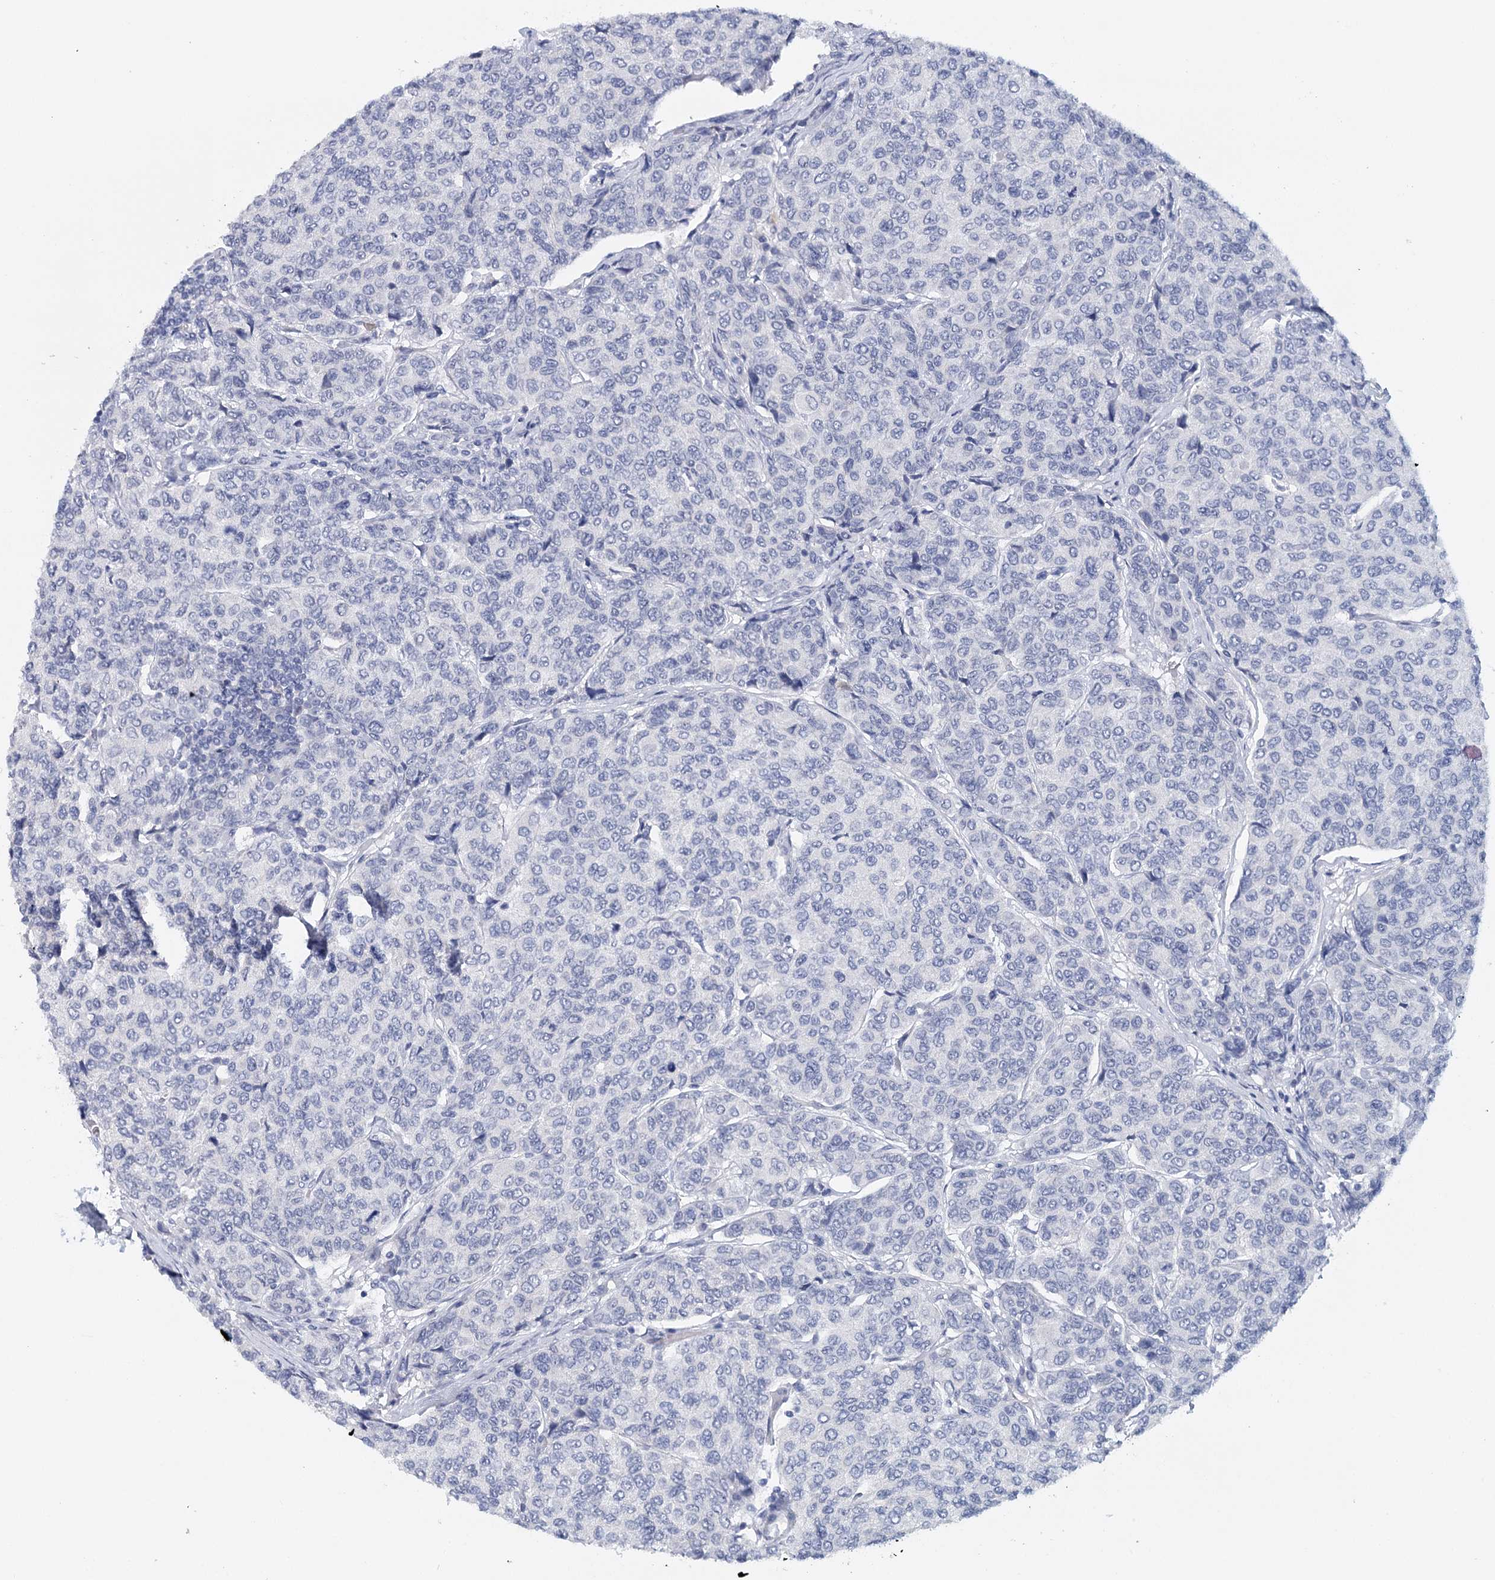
{"staining": {"intensity": "negative", "quantity": "none", "location": "none"}, "tissue": "breast cancer", "cell_type": "Tumor cells", "image_type": "cancer", "snomed": [{"axis": "morphology", "description": "Duct carcinoma"}, {"axis": "topography", "description": "Breast"}], "caption": "A micrograph of invasive ductal carcinoma (breast) stained for a protein exhibits no brown staining in tumor cells.", "gene": "HSPA4L", "patient": {"sex": "female", "age": 55}}